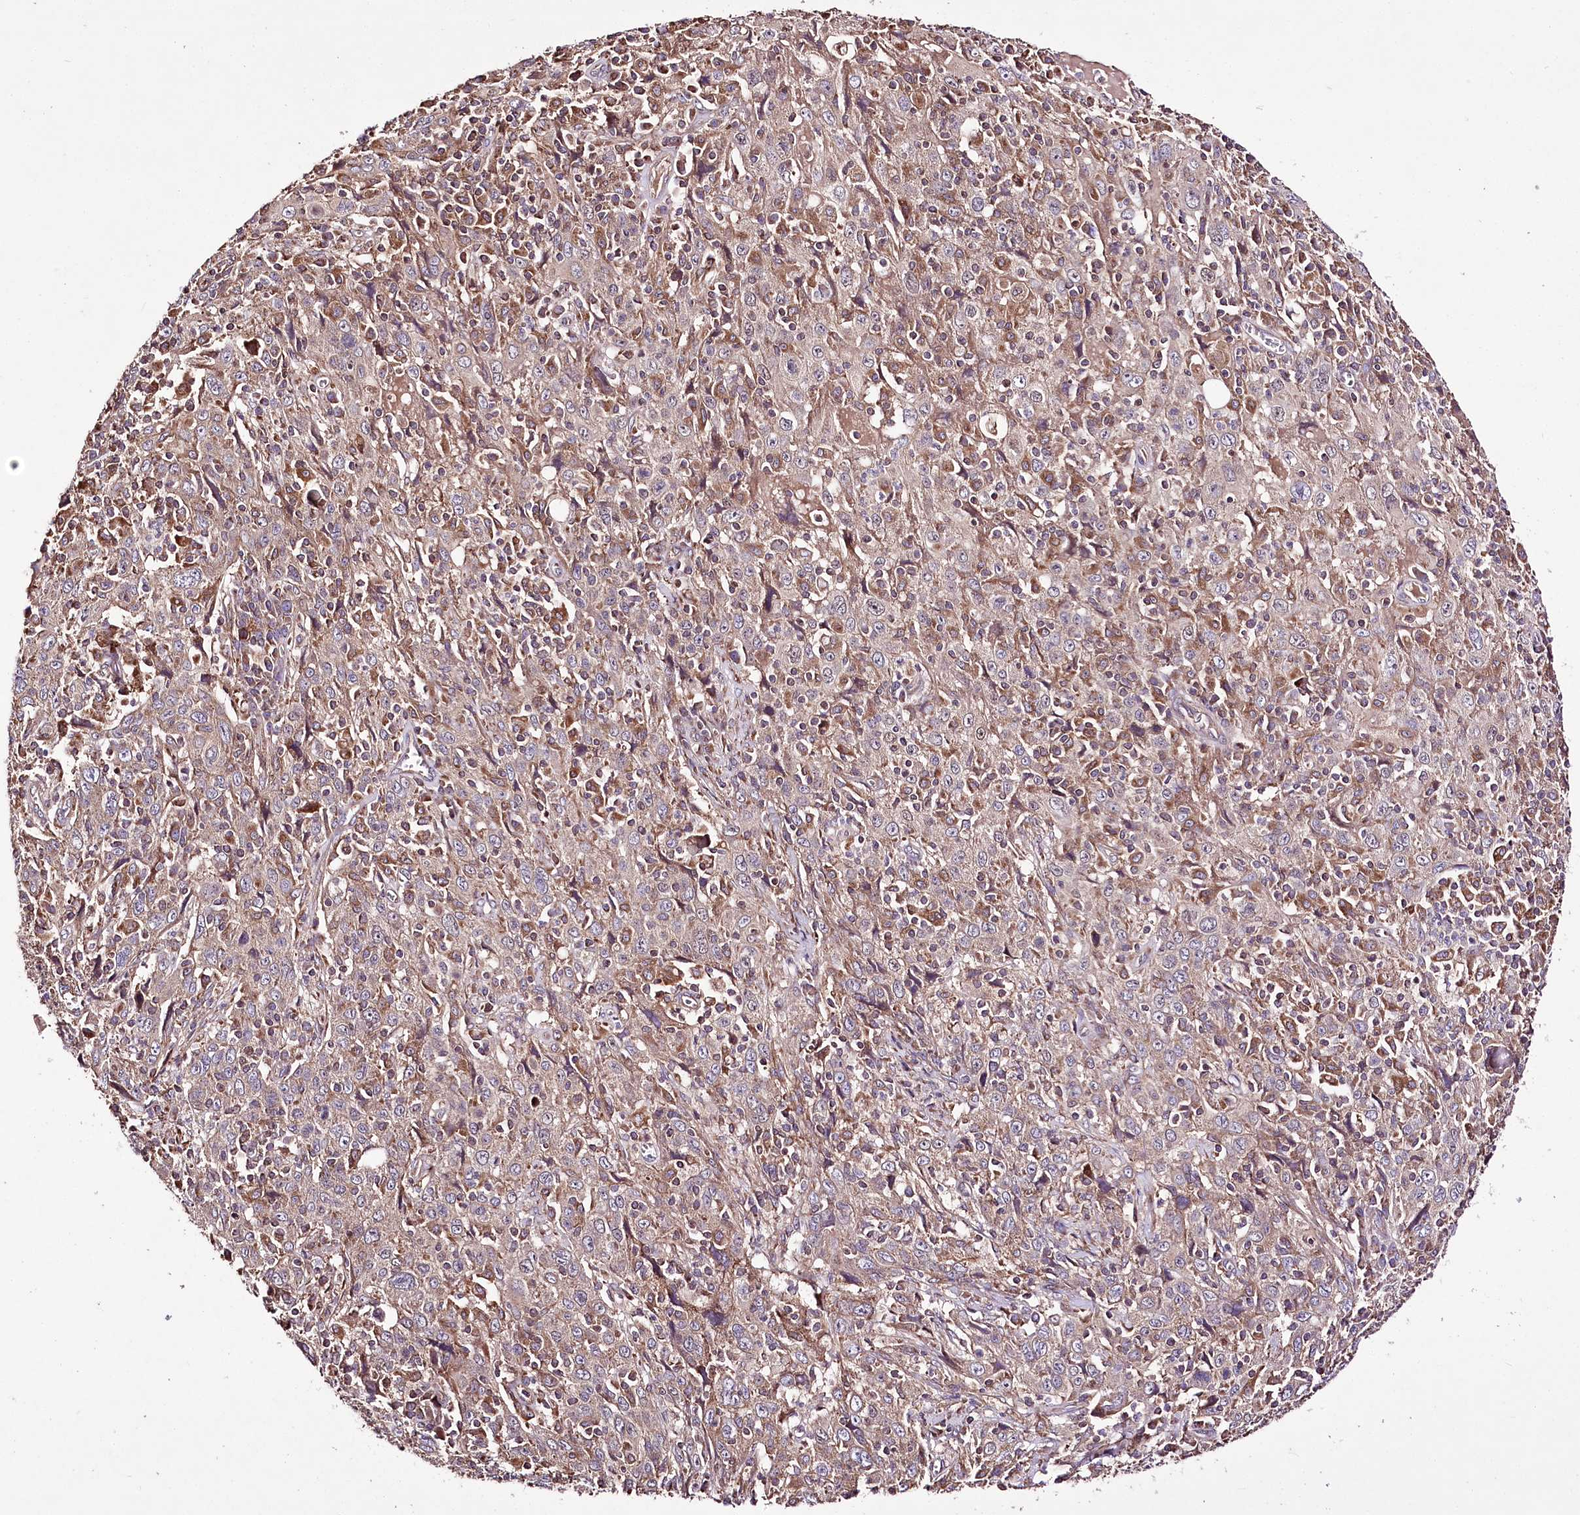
{"staining": {"intensity": "weak", "quantity": ">75%", "location": "cytoplasmic/membranous"}, "tissue": "cervical cancer", "cell_type": "Tumor cells", "image_type": "cancer", "snomed": [{"axis": "morphology", "description": "Squamous cell carcinoma, NOS"}, {"axis": "topography", "description": "Cervix"}], "caption": "Immunohistochemical staining of cervical squamous cell carcinoma shows low levels of weak cytoplasmic/membranous staining in approximately >75% of tumor cells.", "gene": "WWC1", "patient": {"sex": "female", "age": 46}}